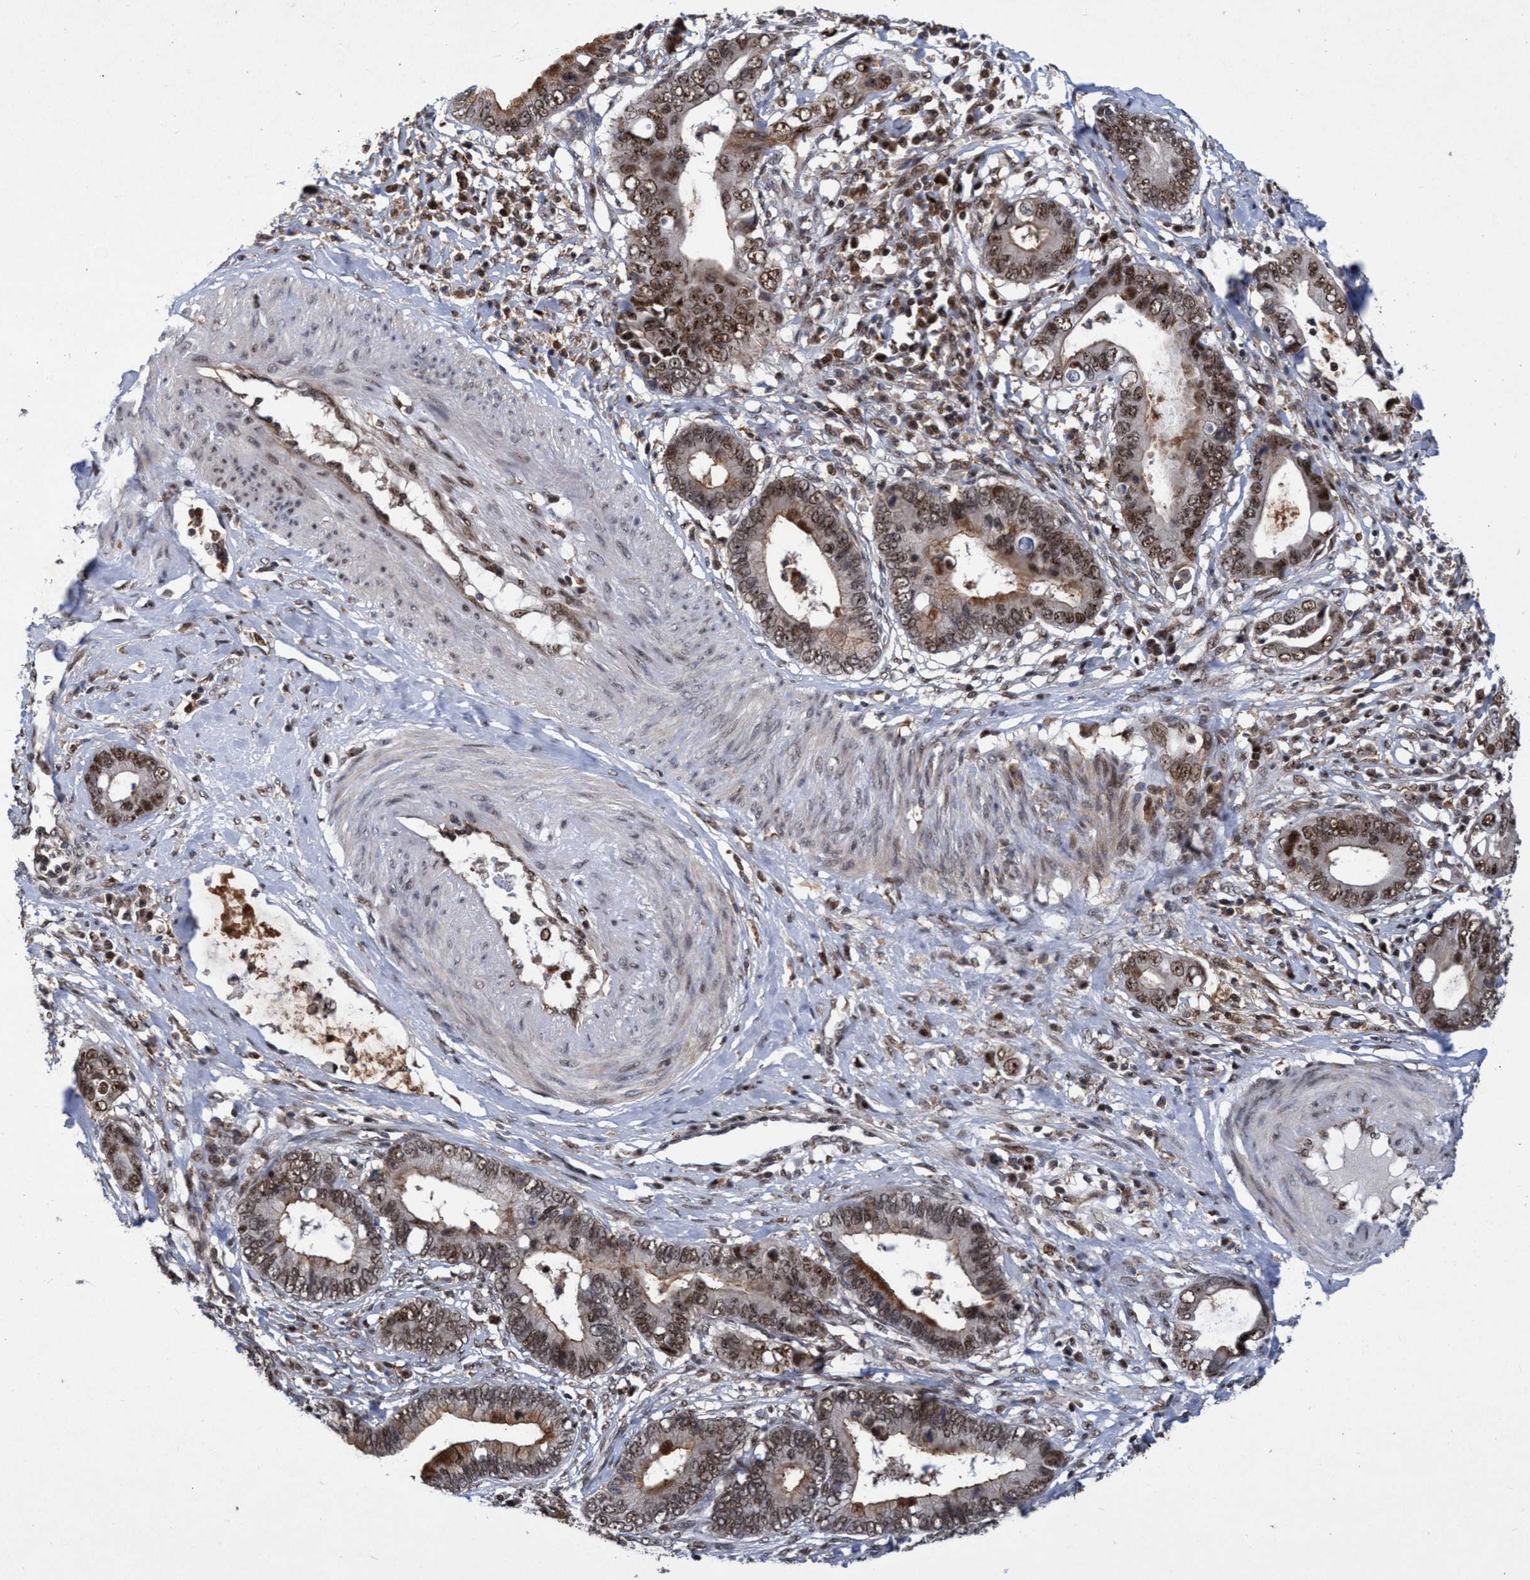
{"staining": {"intensity": "strong", "quantity": ">75%", "location": "cytoplasmic/membranous,nuclear"}, "tissue": "cervical cancer", "cell_type": "Tumor cells", "image_type": "cancer", "snomed": [{"axis": "morphology", "description": "Adenocarcinoma, NOS"}, {"axis": "topography", "description": "Cervix"}], "caption": "Brown immunohistochemical staining in human cervical adenocarcinoma demonstrates strong cytoplasmic/membranous and nuclear positivity in approximately >75% of tumor cells. (DAB (3,3'-diaminobenzidine) IHC, brown staining for protein, blue staining for nuclei).", "gene": "GTF2F1", "patient": {"sex": "female", "age": 44}}